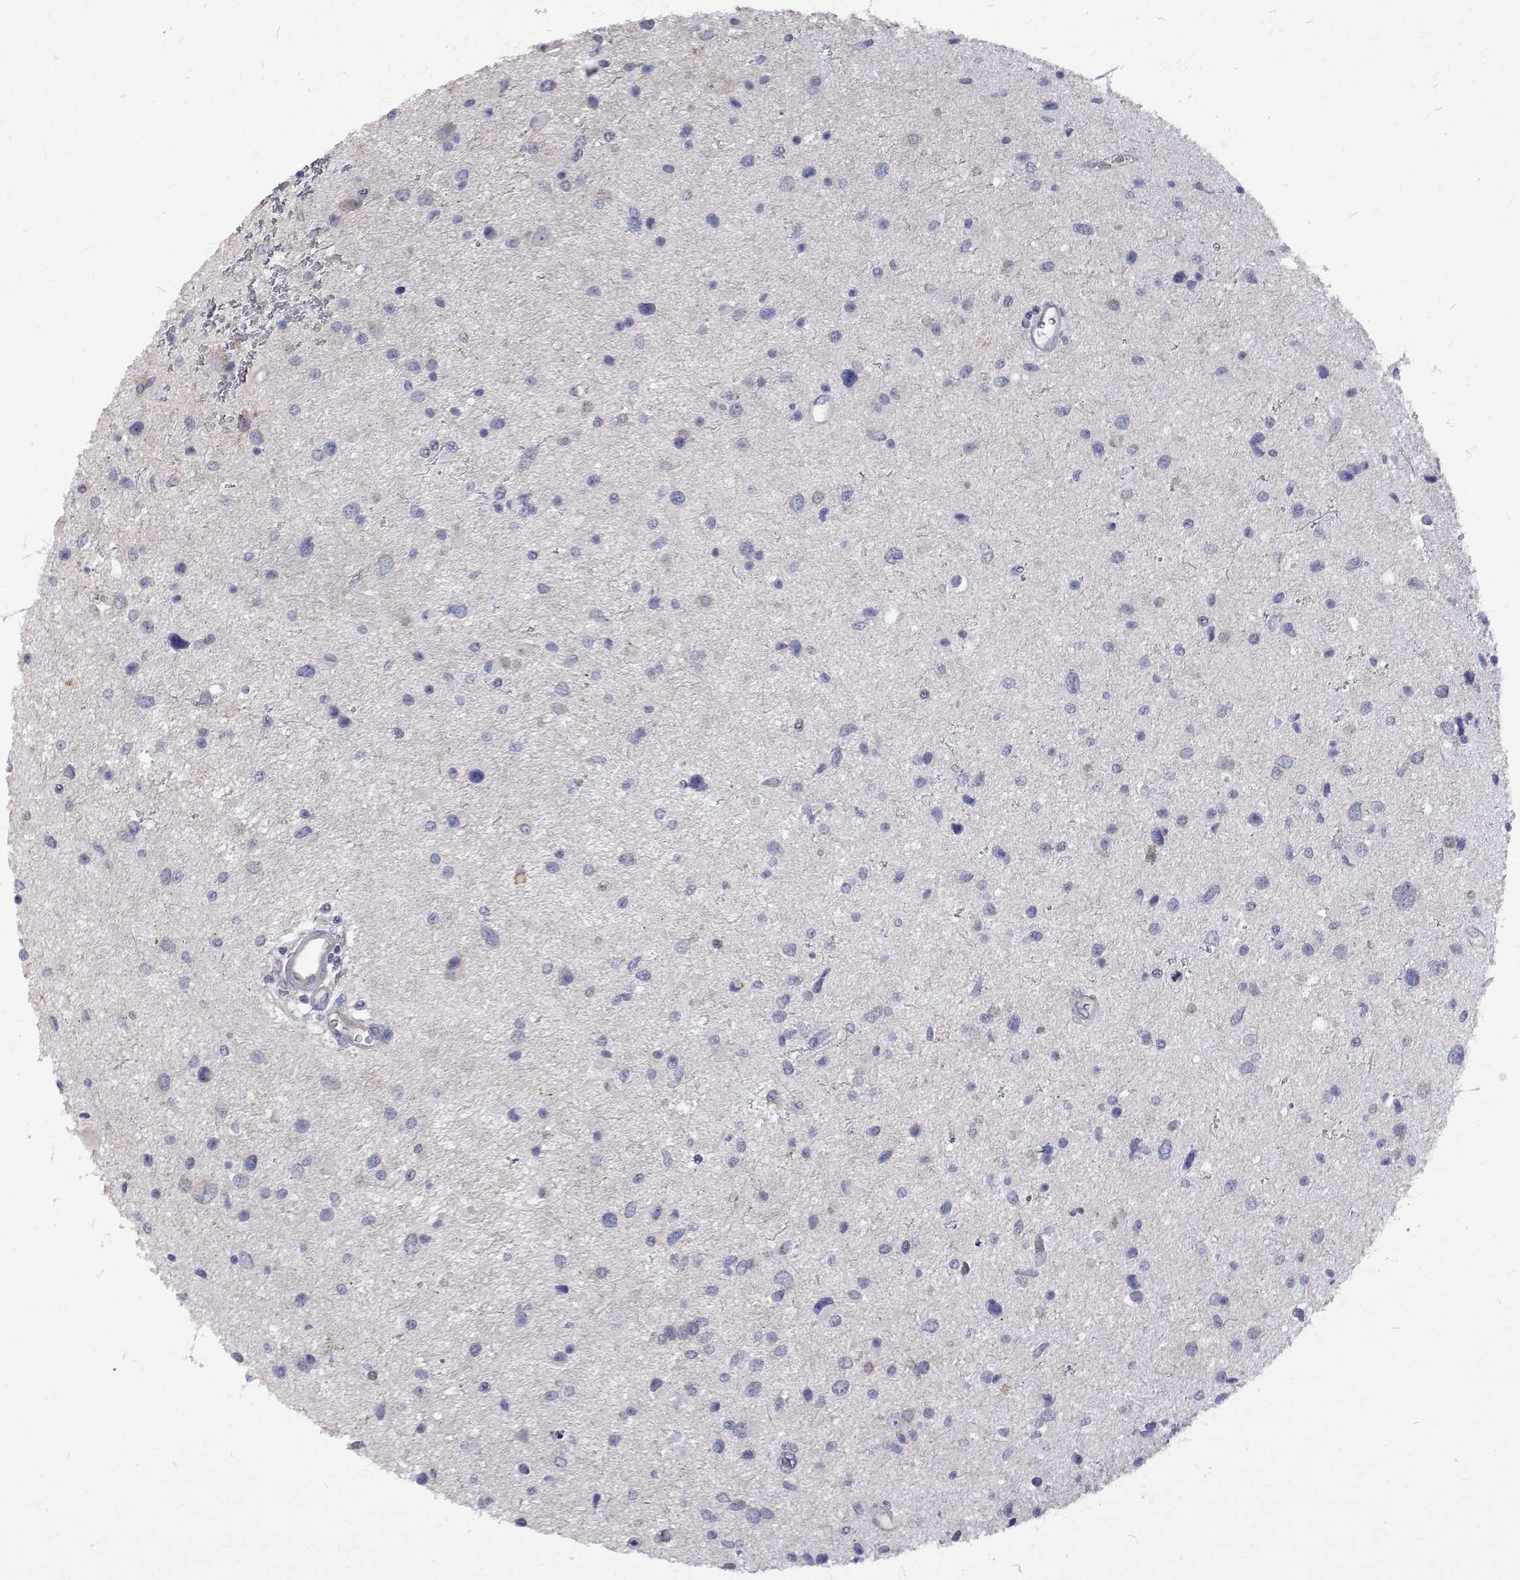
{"staining": {"intensity": "negative", "quantity": "none", "location": "none"}, "tissue": "glioma", "cell_type": "Tumor cells", "image_type": "cancer", "snomed": [{"axis": "morphology", "description": "Glioma, malignant, Low grade"}, {"axis": "topography", "description": "Brain"}], "caption": "Tumor cells show no significant positivity in low-grade glioma (malignant).", "gene": "PADI1", "patient": {"sex": "female", "age": 32}}